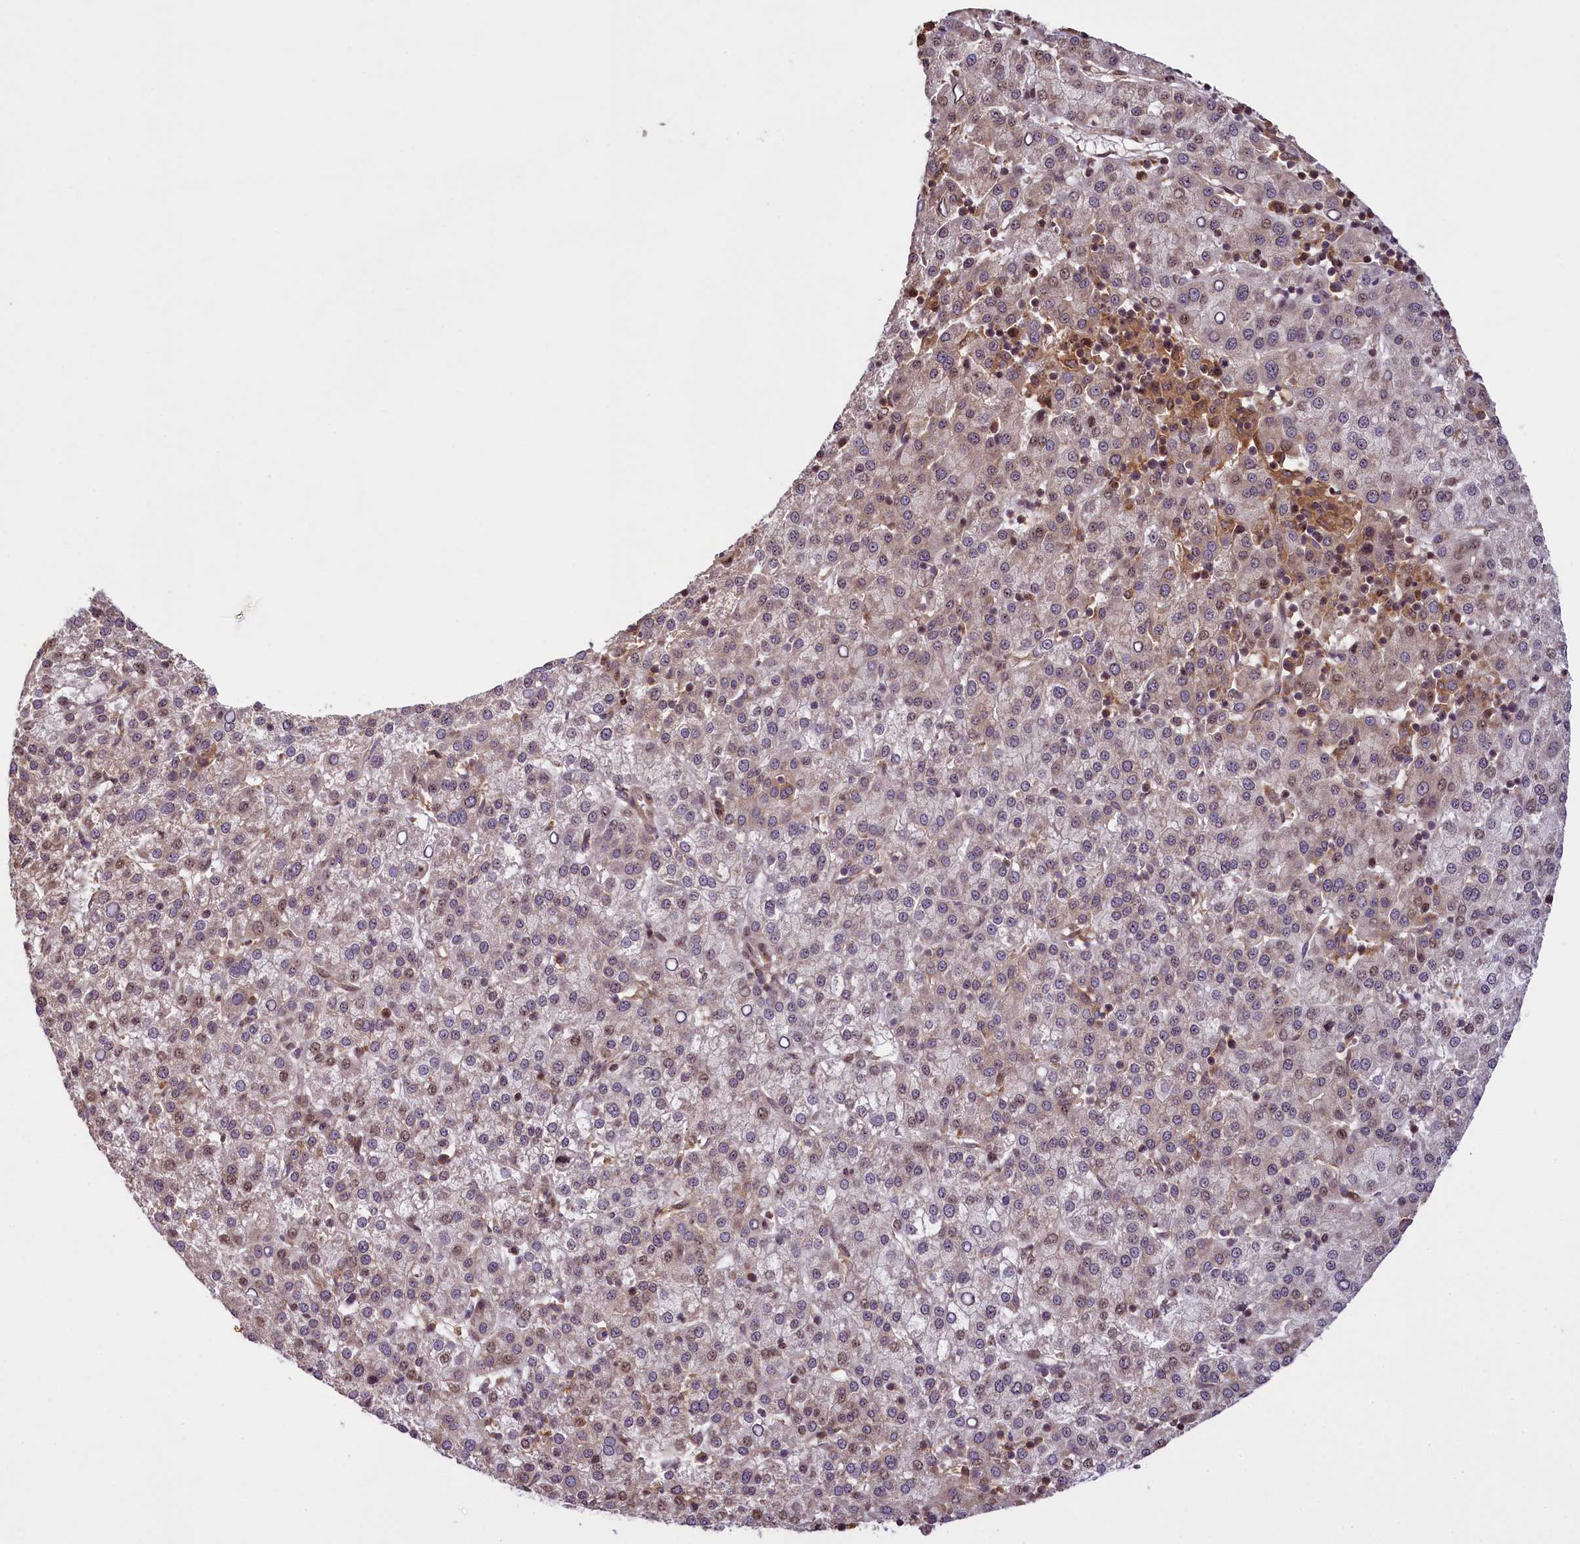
{"staining": {"intensity": "weak", "quantity": "<25%", "location": "cytoplasmic/membranous,nuclear"}, "tissue": "liver cancer", "cell_type": "Tumor cells", "image_type": "cancer", "snomed": [{"axis": "morphology", "description": "Carcinoma, Hepatocellular, NOS"}, {"axis": "topography", "description": "Liver"}], "caption": "Immunohistochemical staining of human liver hepatocellular carcinoma shows no significant staining in tumor cells.", "gene": "RBBP8", "patient": {"sex": "female", "age": 58}}